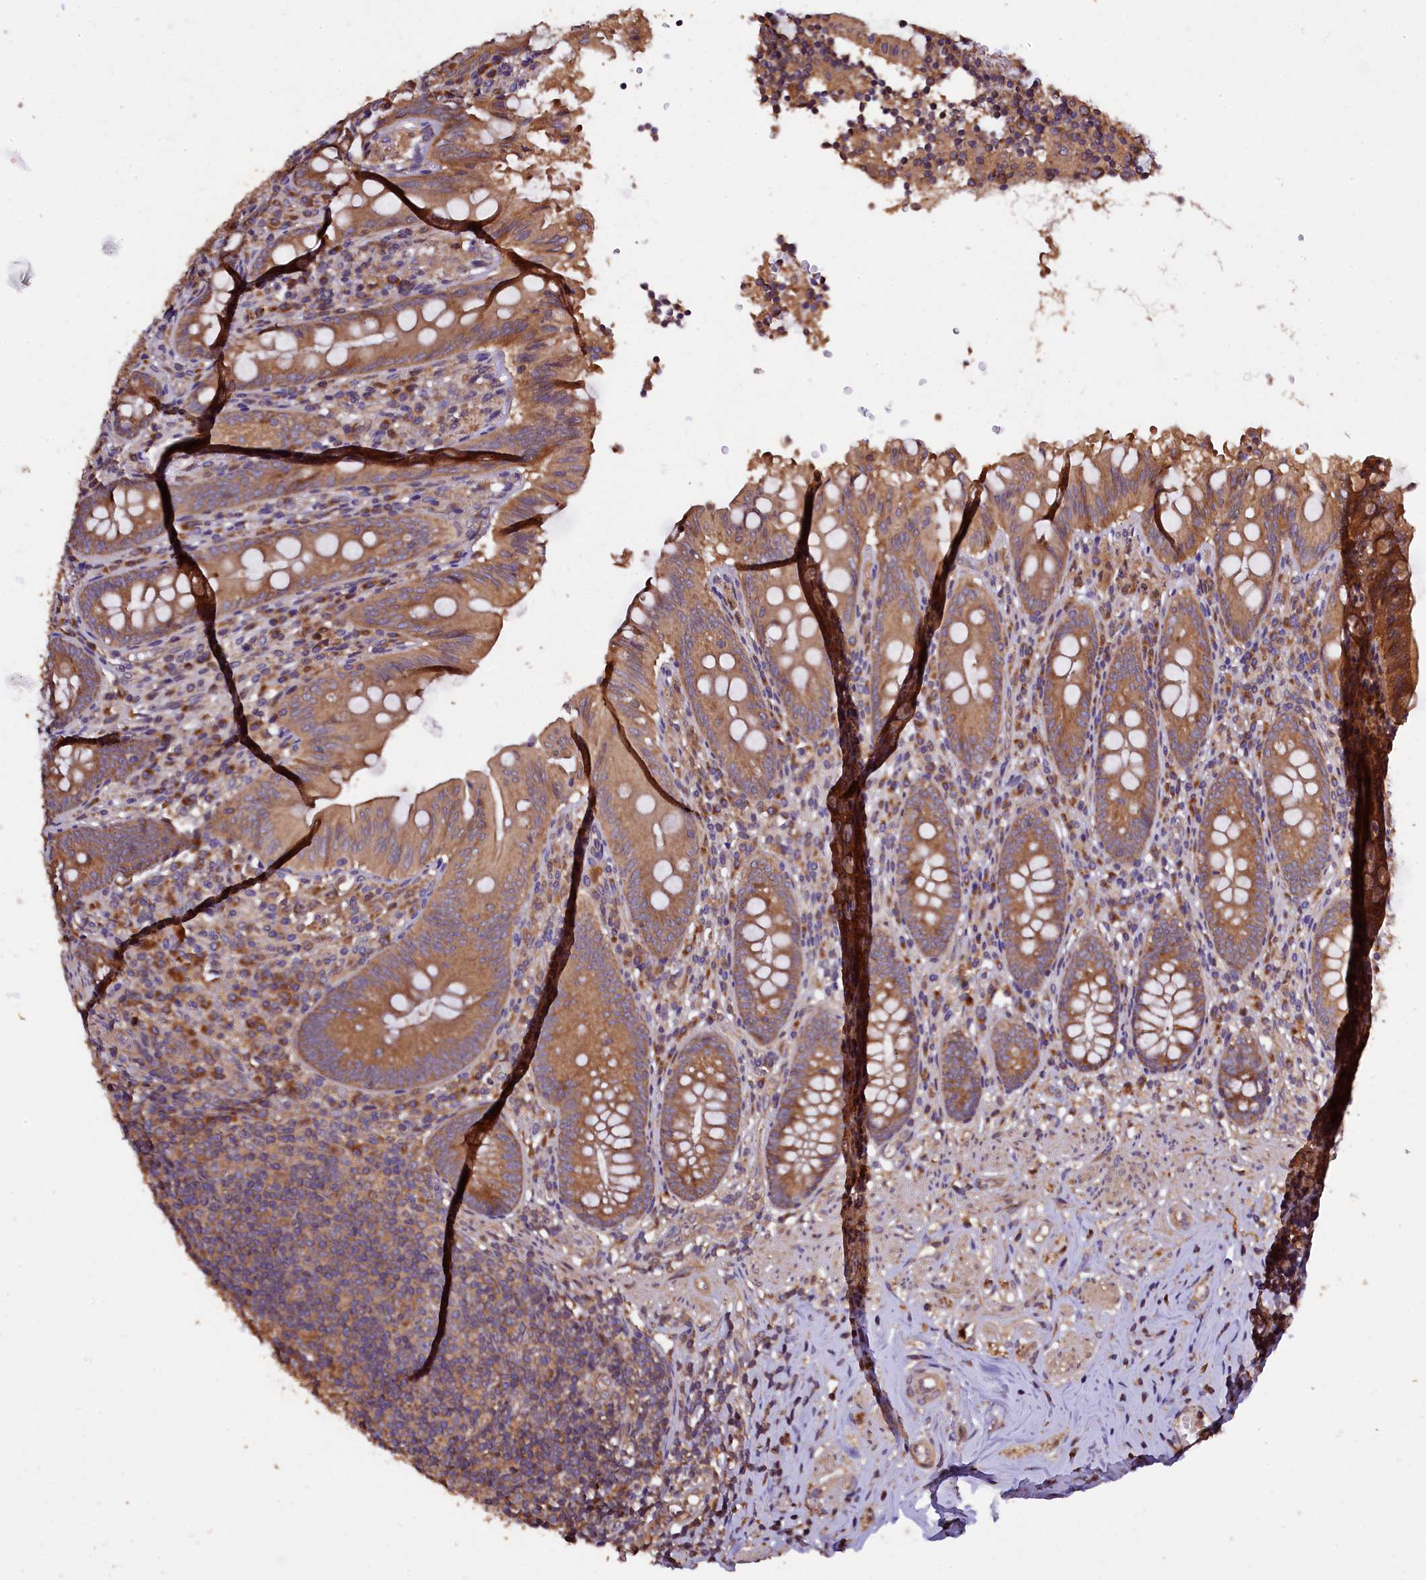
{"staining": {"intensity": "strong", "quantity": ">75%", "location": "cytoplasmic/membranous"}, "tissue": "appendix", "cell_type": "Glandular cells", "image_type": "normal", "snomed": [{"axis": "morphology", "description": "Normal tissue, NOS"}, {"axis": "topography", "description": "Appendix"}], "caption": "The histopathology image shows staining of normal appendix, revealing strong cytoplasmic/membranous protein staining (brown color) within glandular cells.", "gene": "KLC2", "patient": {"sex": "male", "age": 55}}